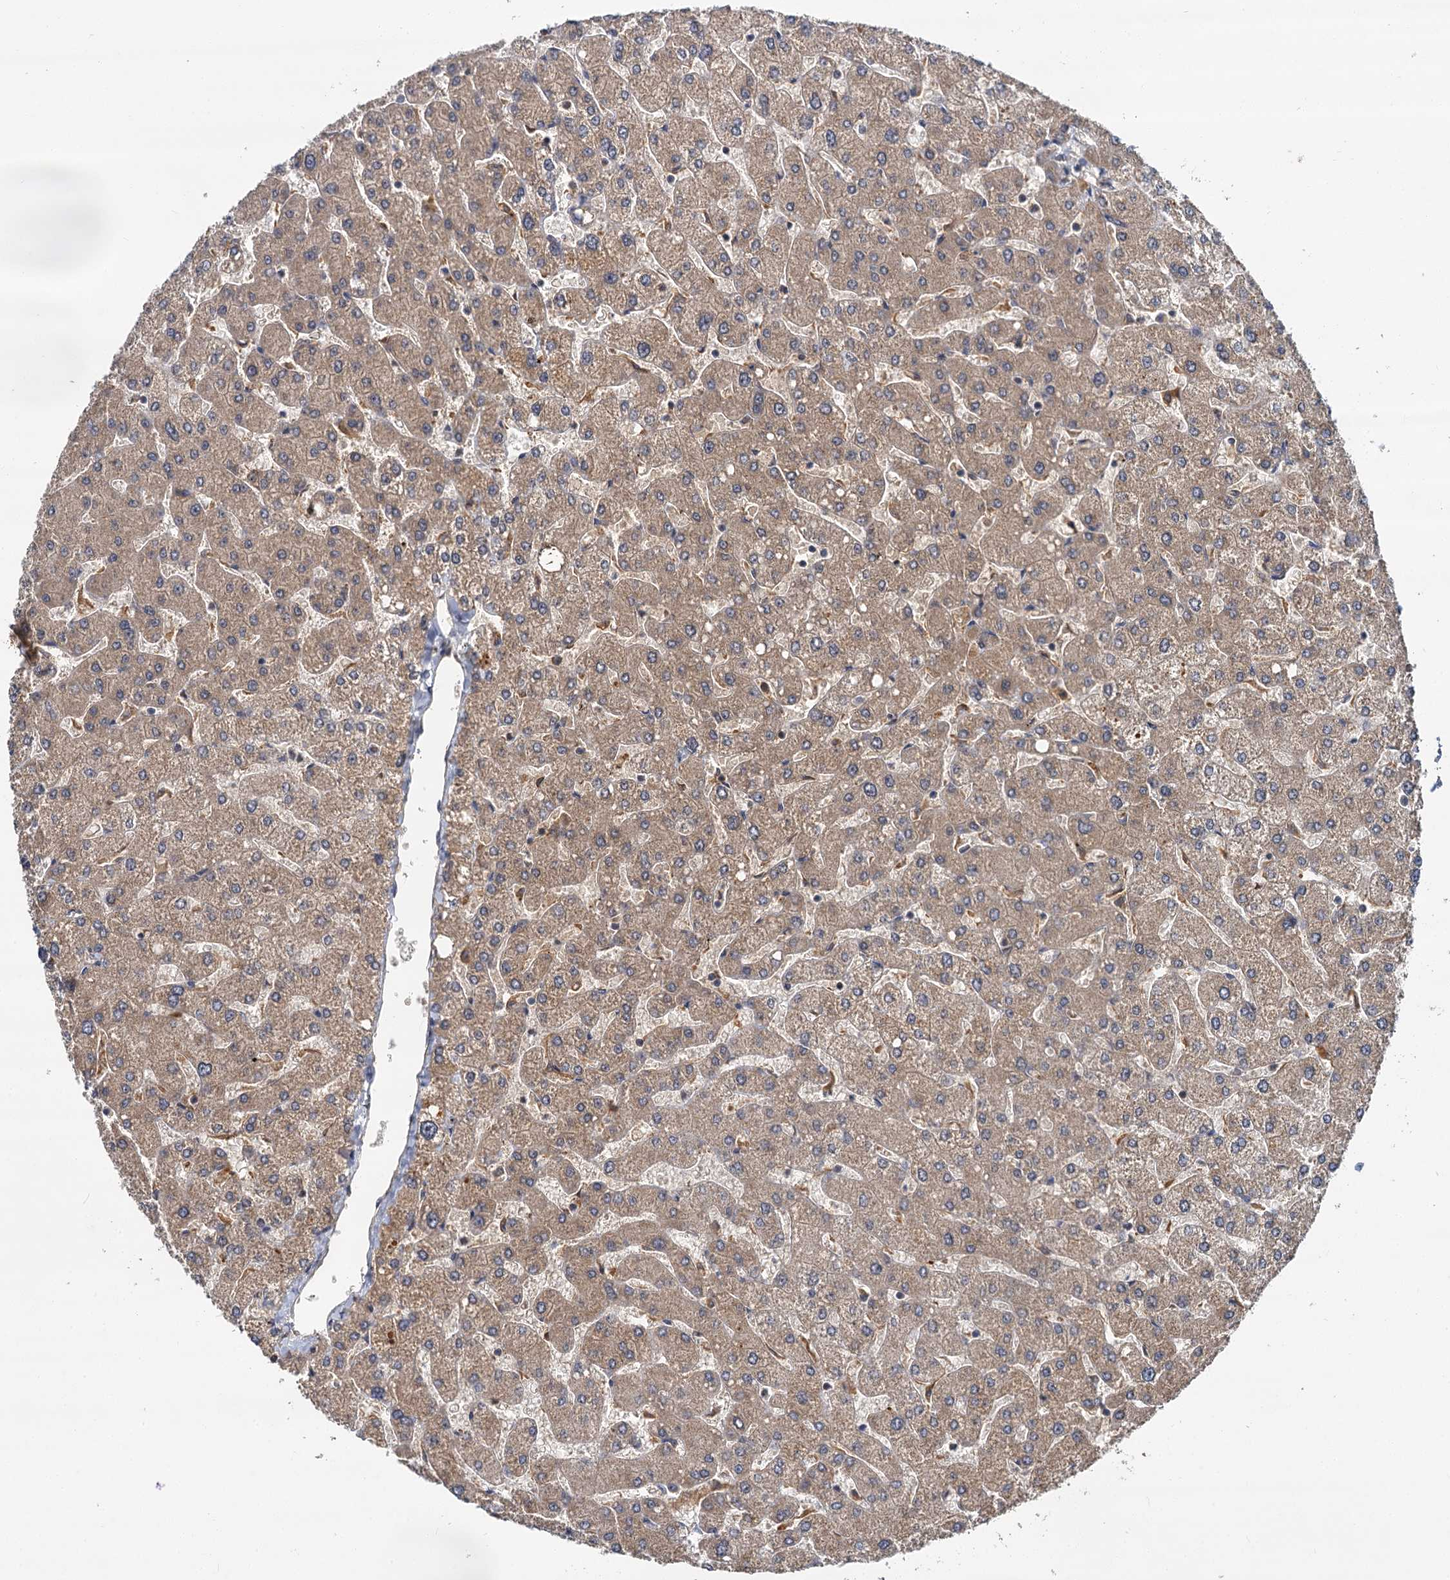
{"staining": {"intensity": "weak", "quantity": "25%-75%", "location": "cytoplasmic/membranous"}, "tissue": "liver", "cell_type": "Cholangiocytes", "image_type": "normal", "snomed": [{"axis": "morphology", "description": "Normal tissue, NOS"}, {"axis": "topography", "description": "Liver"}], "caption": "This is a photomicrograph of immunohistochemistry staining of normal liver, which shows weak expression in the cytoplasmic/membranous of cholangiocytes.", "gene": "MBD6", "patient": {"sex": "male", "age": 55}}